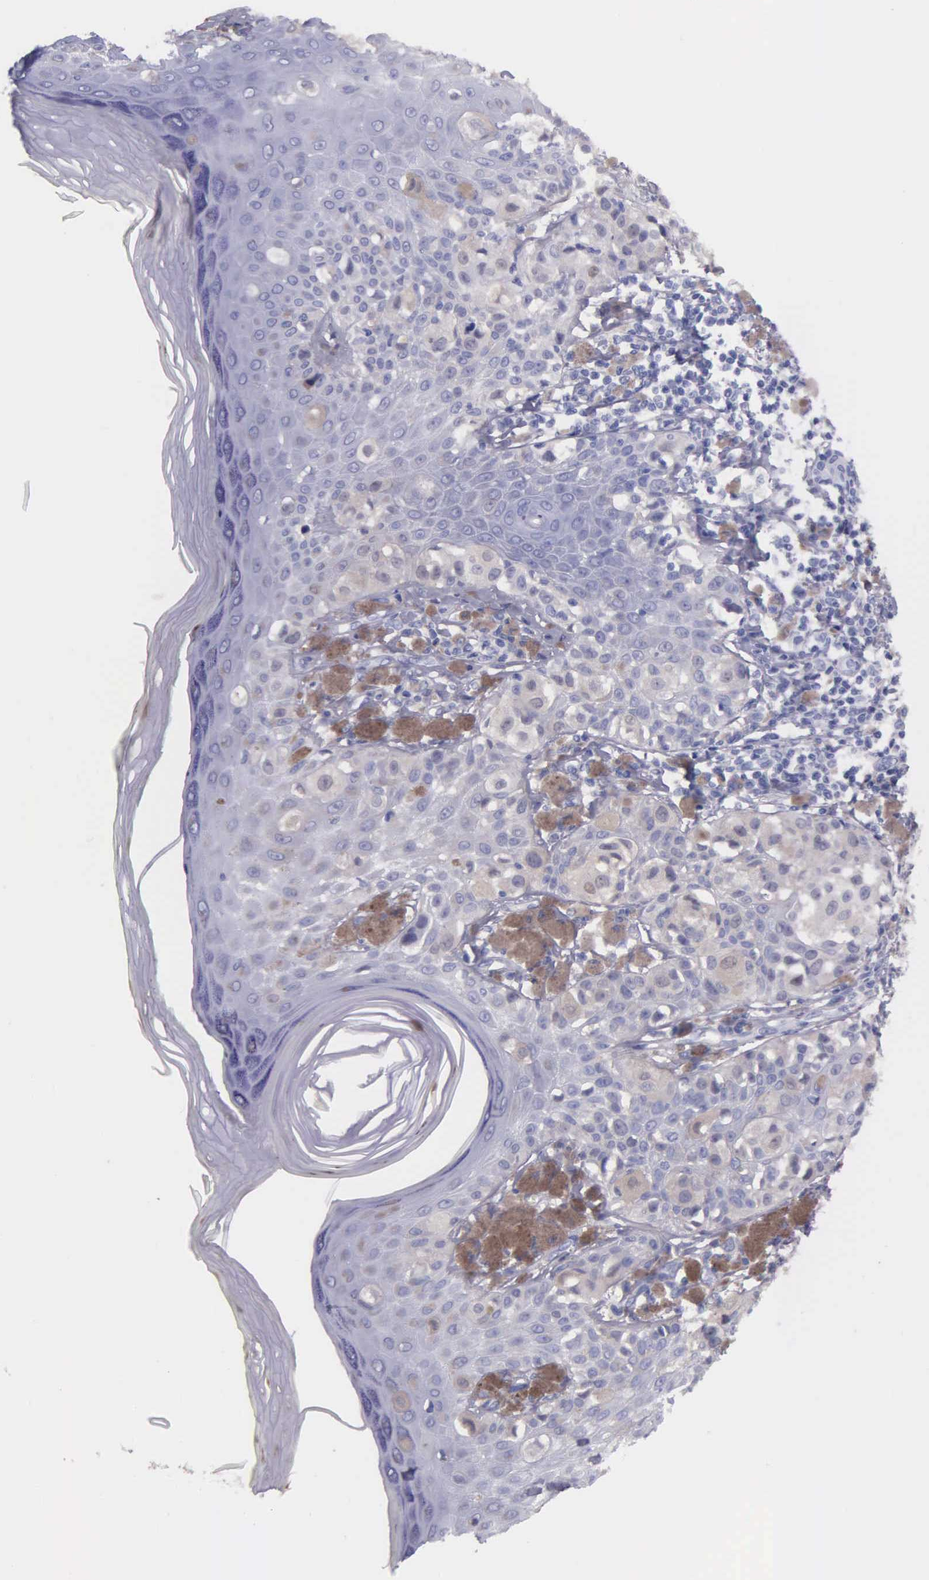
{"staining": {"intensity": "weak", "quantity": "<25%", "location": "cytoplasmic/membranous"}, "tissue": "melanoma", "cell_type": "Tumor cells", "image_type": "cancer", "snomed": [{"axis": "morphology", "description": "Malignant melanoma, NOS"}, {"axis": "topography", "description": "Skin"}], "caption": "High magnification brightfield microscopy of melanoma stained with DAB (3,3'-diaminobenzidine) (brown) and counterstained with hematoxylin (blue): tumor cells show no significant expression.", "gene": "GSTT2", "patient": {"sex": "female", "age": 55}}